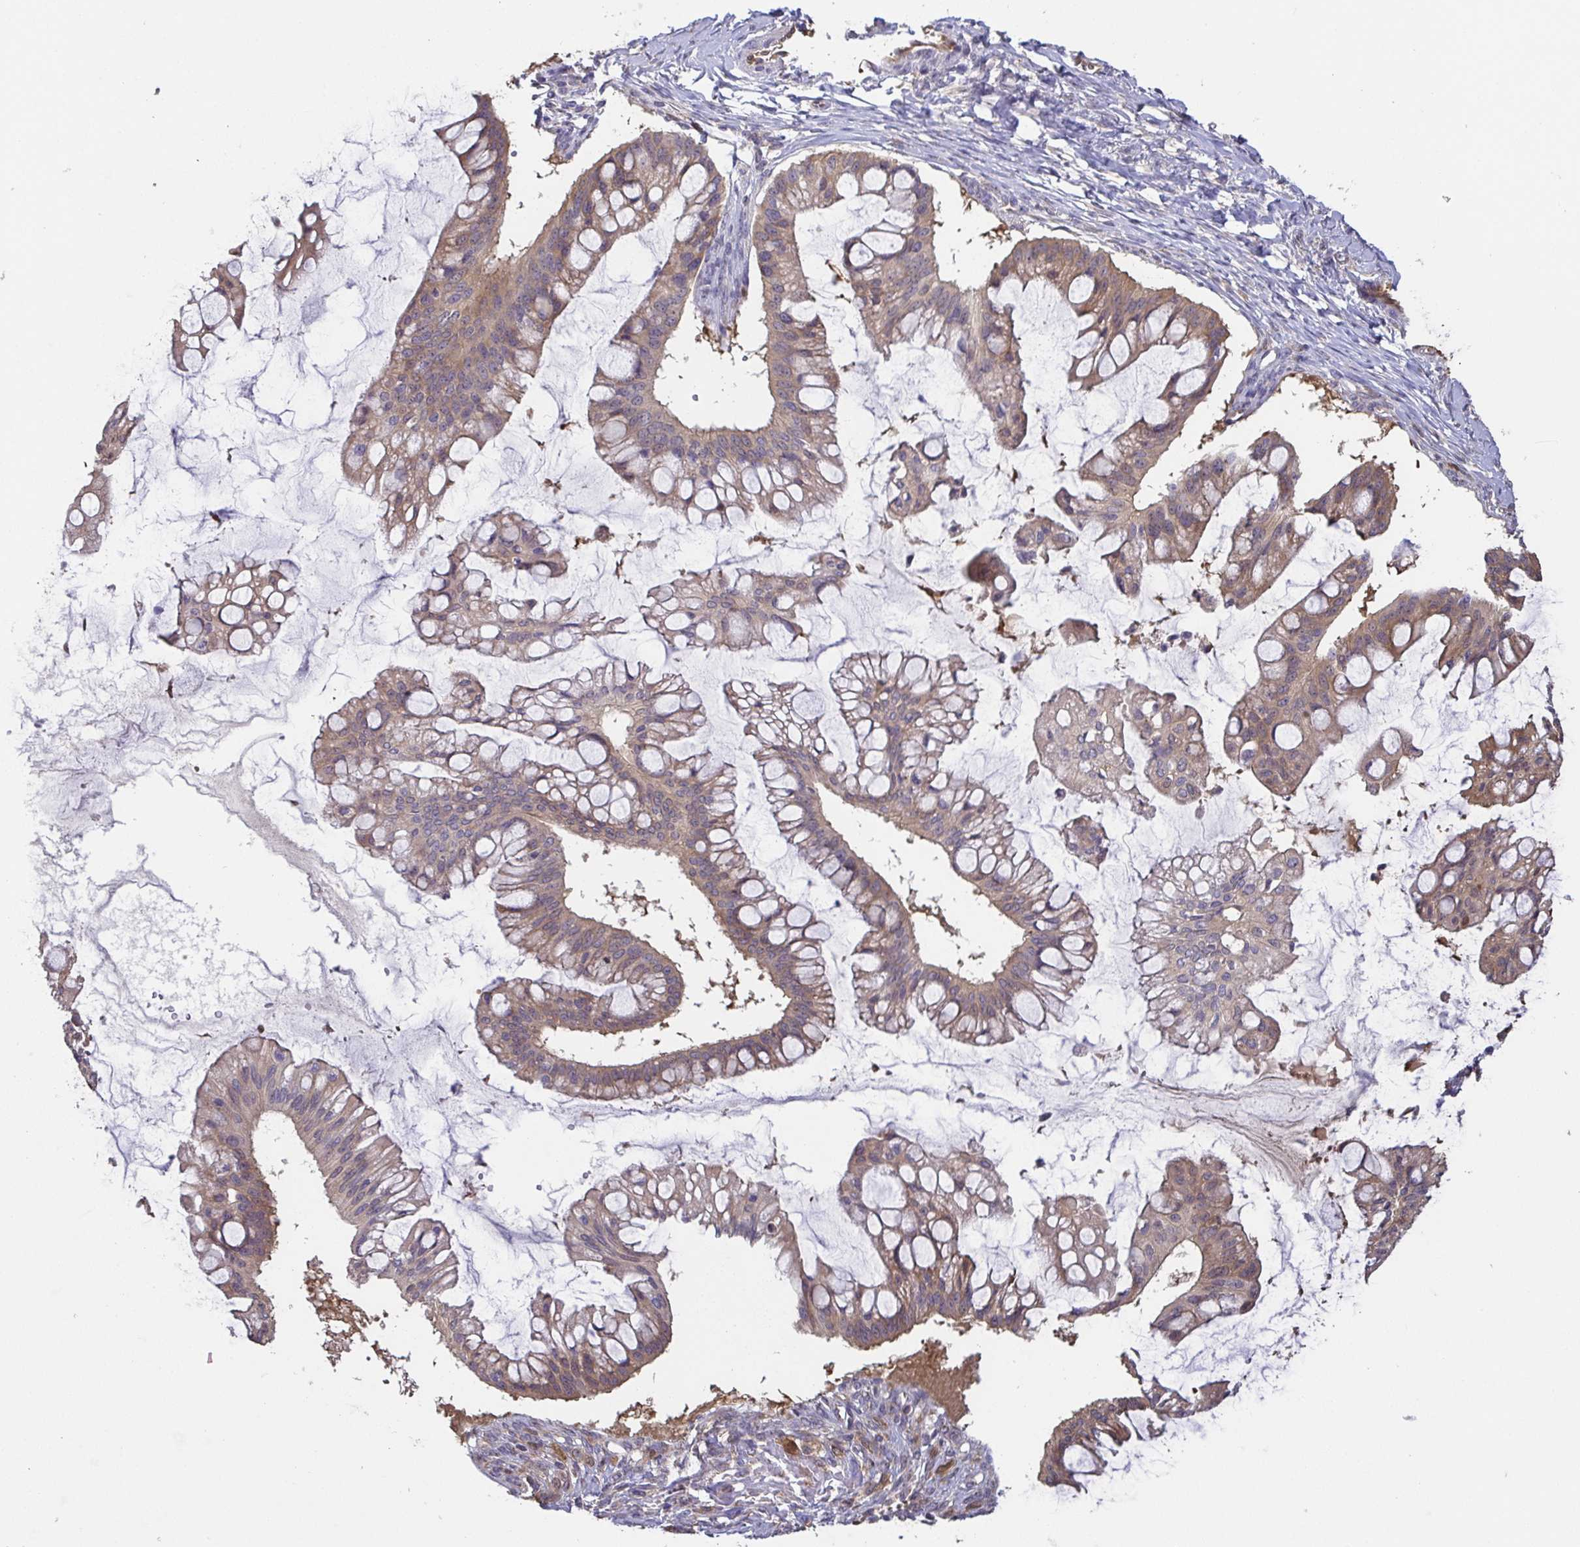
{"staining": {"intensity": "weak", "quantity": ">75%", "location": "cytoplasmic/membranous"}, "tissue": "ovarian cancer", "cell_type": "Tumor cells", "image_type": "cancer", "snomed": [{"axis": "morphology", "description": "Cystadenocarcinoma, mucinous, NOS"}, {"axis": "topography", "description": "Ovary"}], "caption": "DAB (3,3'-diaminobenzidine) immunohistochemical staining of human mucinous cystadenocarcinoma (ovarian) displays weak cytoplasmic/membranous protein staining in approximately >75% of tumor cells.", "gene": "EIF3D", "patient": {"sex": "female", "age": 73}}